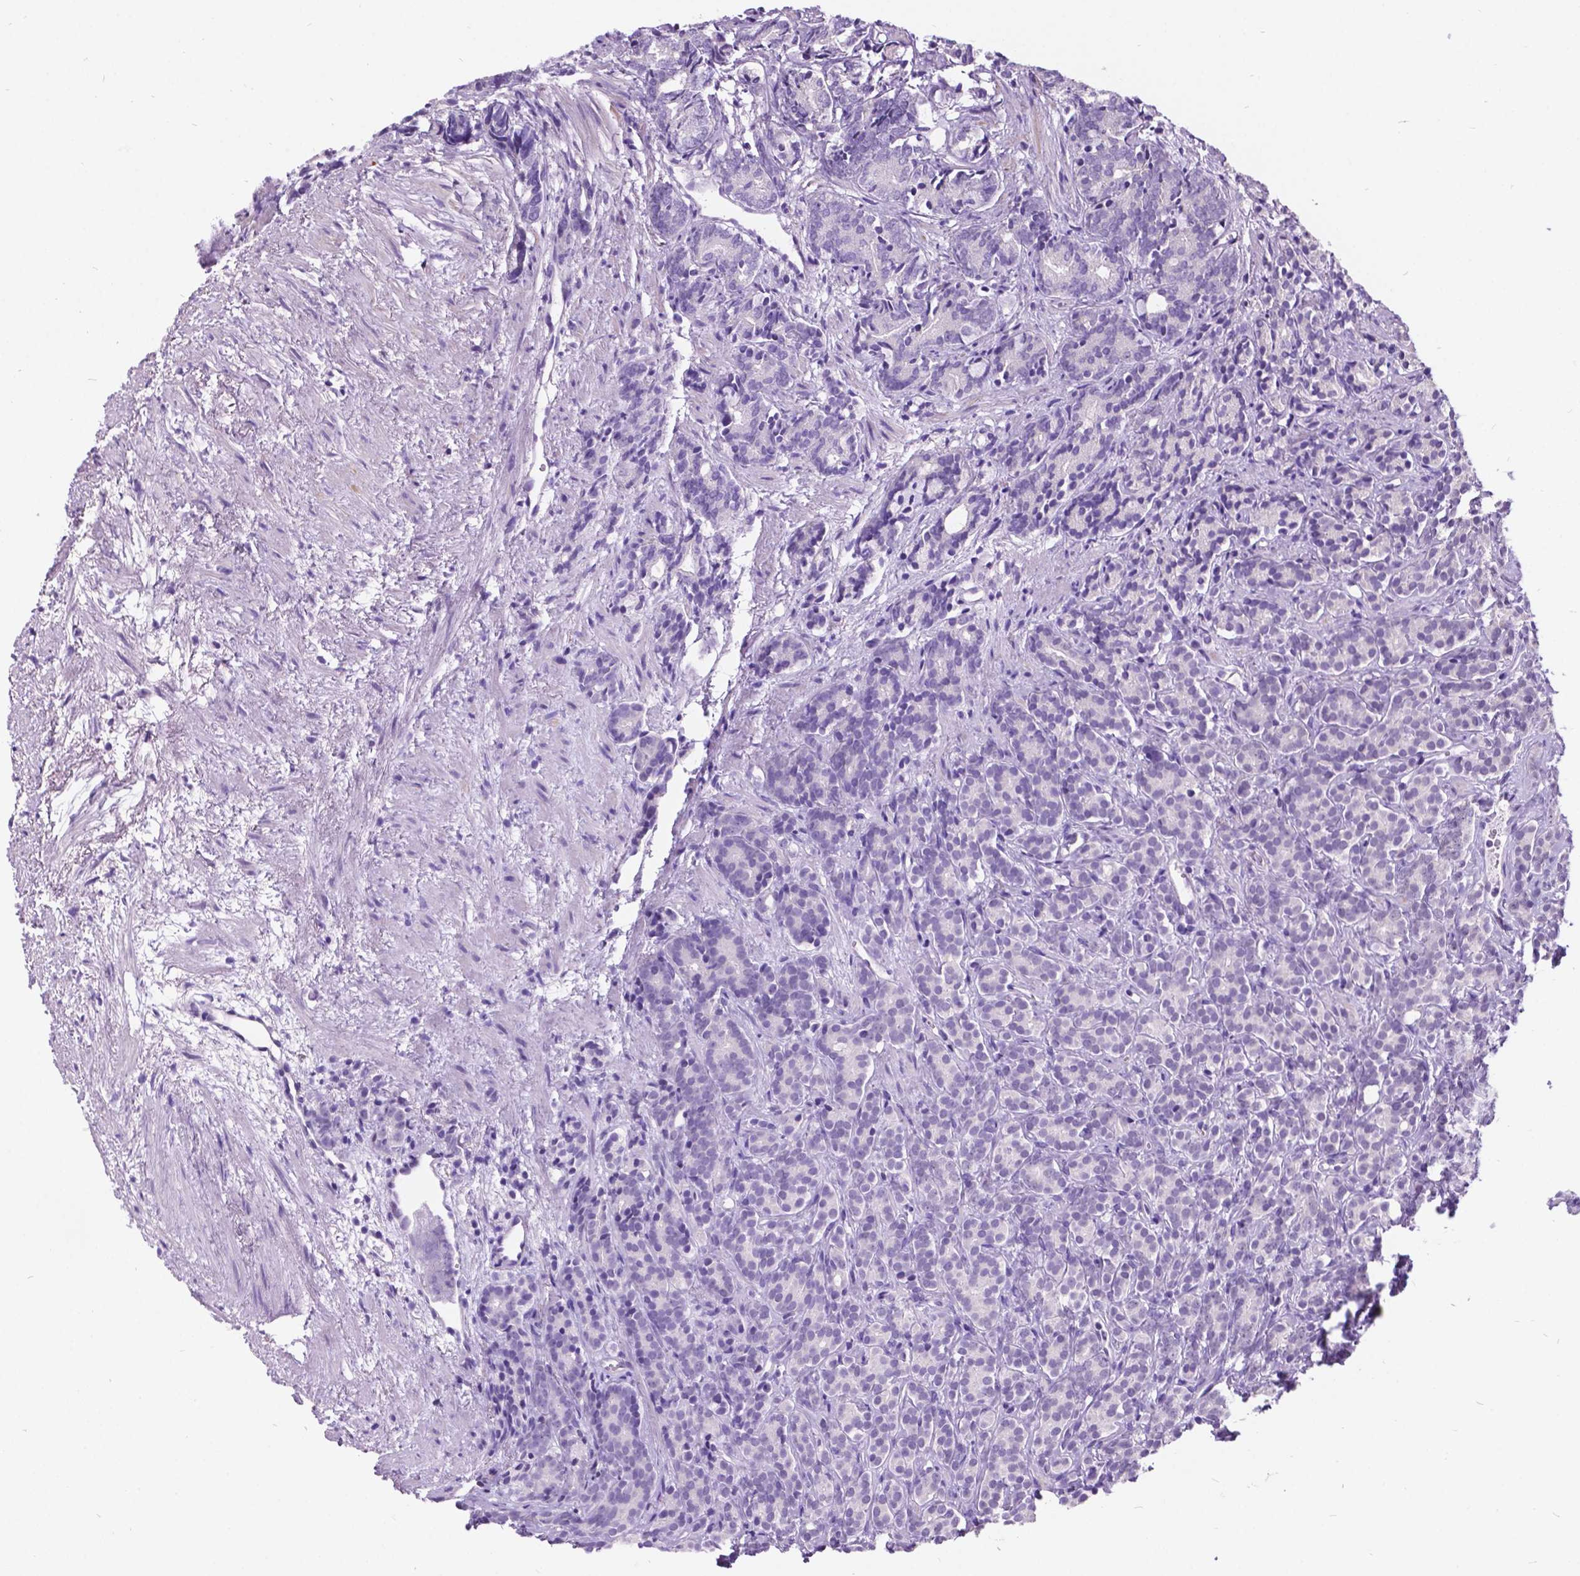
{"staining": {"intensity": "negative", "quantity": "none", "location": "none"}, "tissue": "prostate cancer", "cell_type": "Tumor cells", "image_type": "cancer", "snomed": [{"axis": "morphology", "description": "Adenocarcinoma, High grade"}, {"axis": "topography", "description": "Prostate"}], "caption": "The image demonstrates no significant expression in tumor cells of prostate adenocarcinoma (high-grade). (DAB (3,3'-diaminobenzidine) IHC visualized using brightfield microscopy, high magnification).", "gene": "DPF3", "patient": {"sex": "male", "age": 84}}